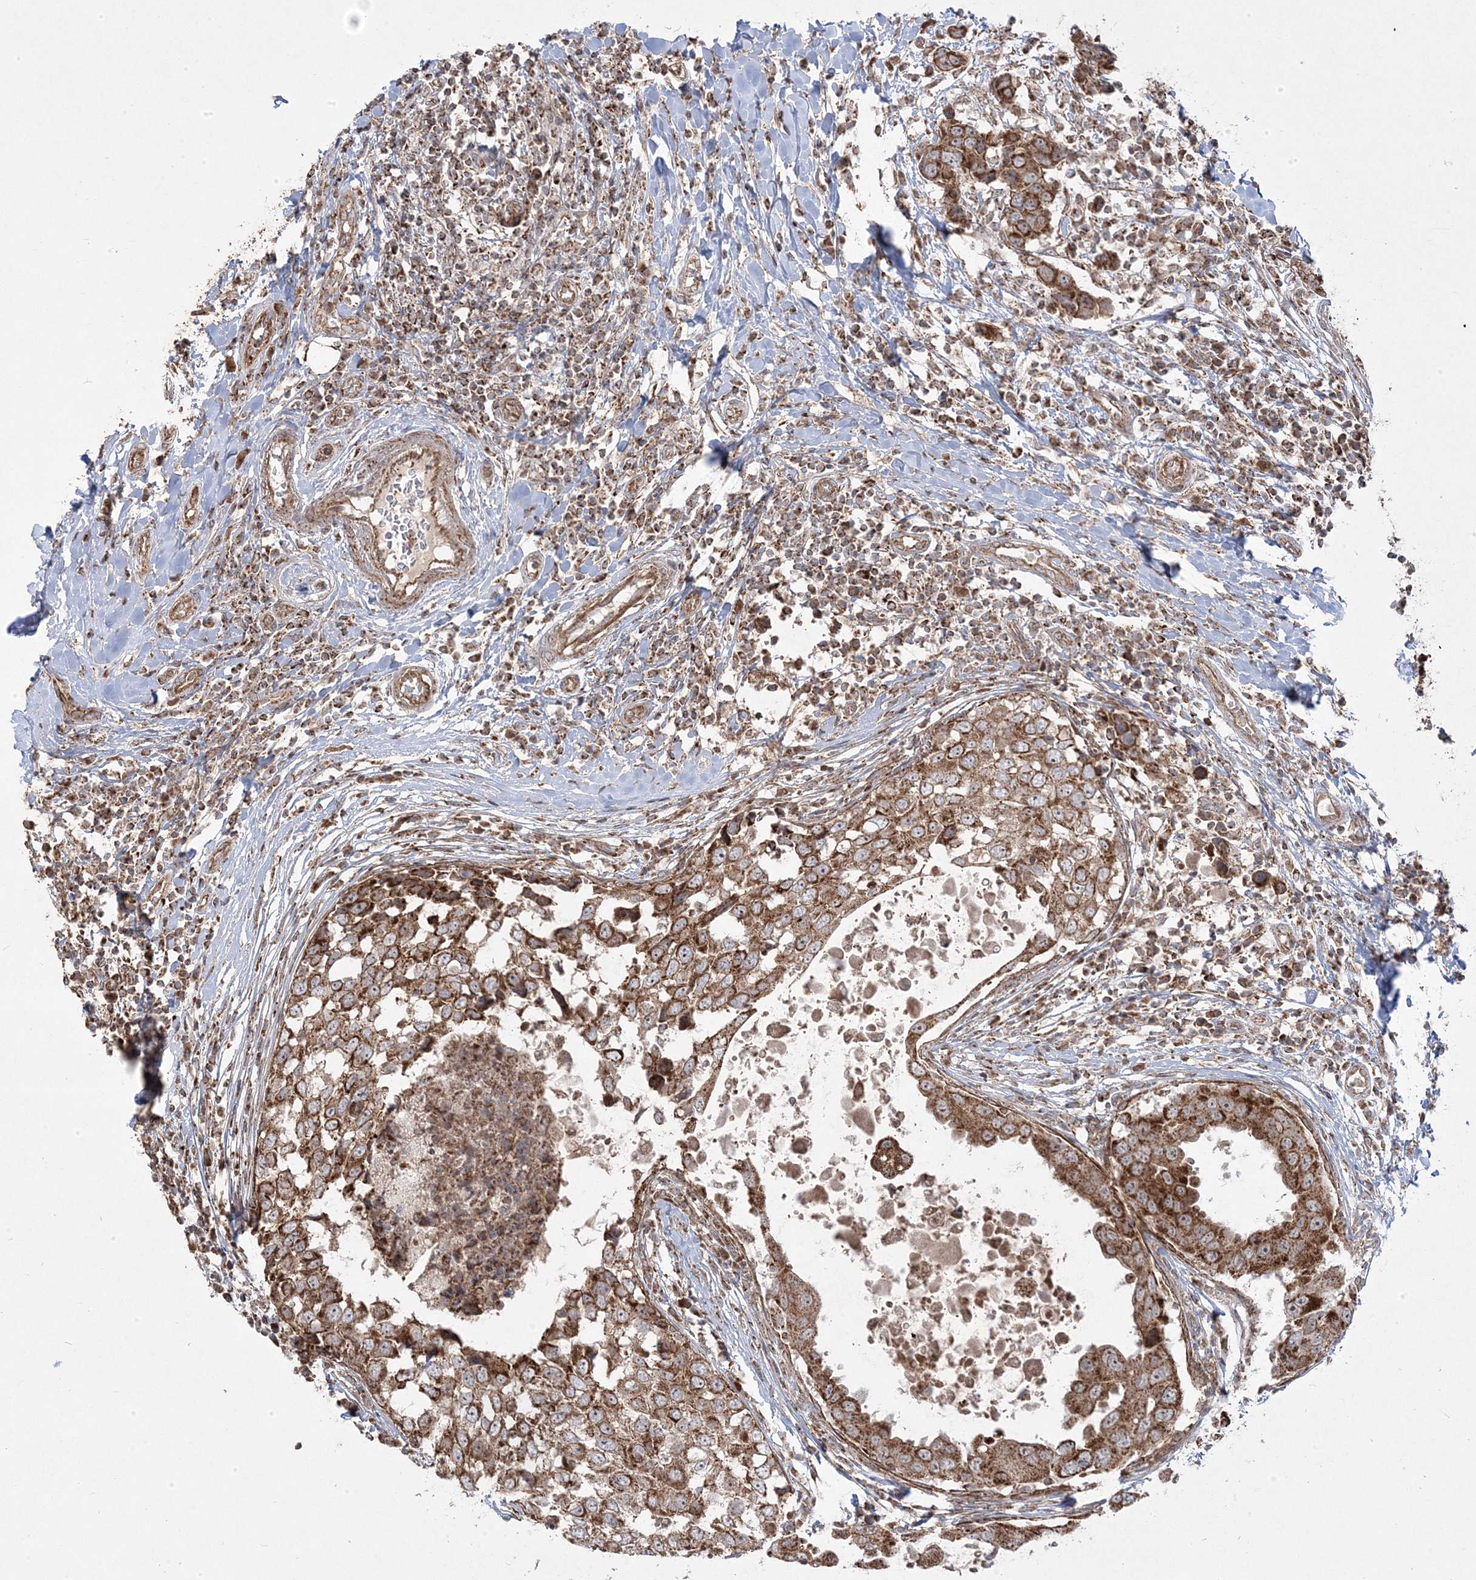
{"staining": {"intensity": "moderate", "quantity": ">75%", "location": "cytoplasmic/membranous"}, "tissue": "breast cancer", "cell_type": "Tumor cells", "image_type": "cancer", "snomed": [{"axis": "morphology", "description": "Duct carcinoma"}, {"axis": "topography", "description": "Breast"}], "caption": "Brown immunohistochemical staining in invasive ductal carcinoma (breast) demonstrates moderate cytoplasmic/membranous positivity in about >75% of tumor cells.", "gene": "CLUAP1", "patient": {"sex": "female", "age": 27}}